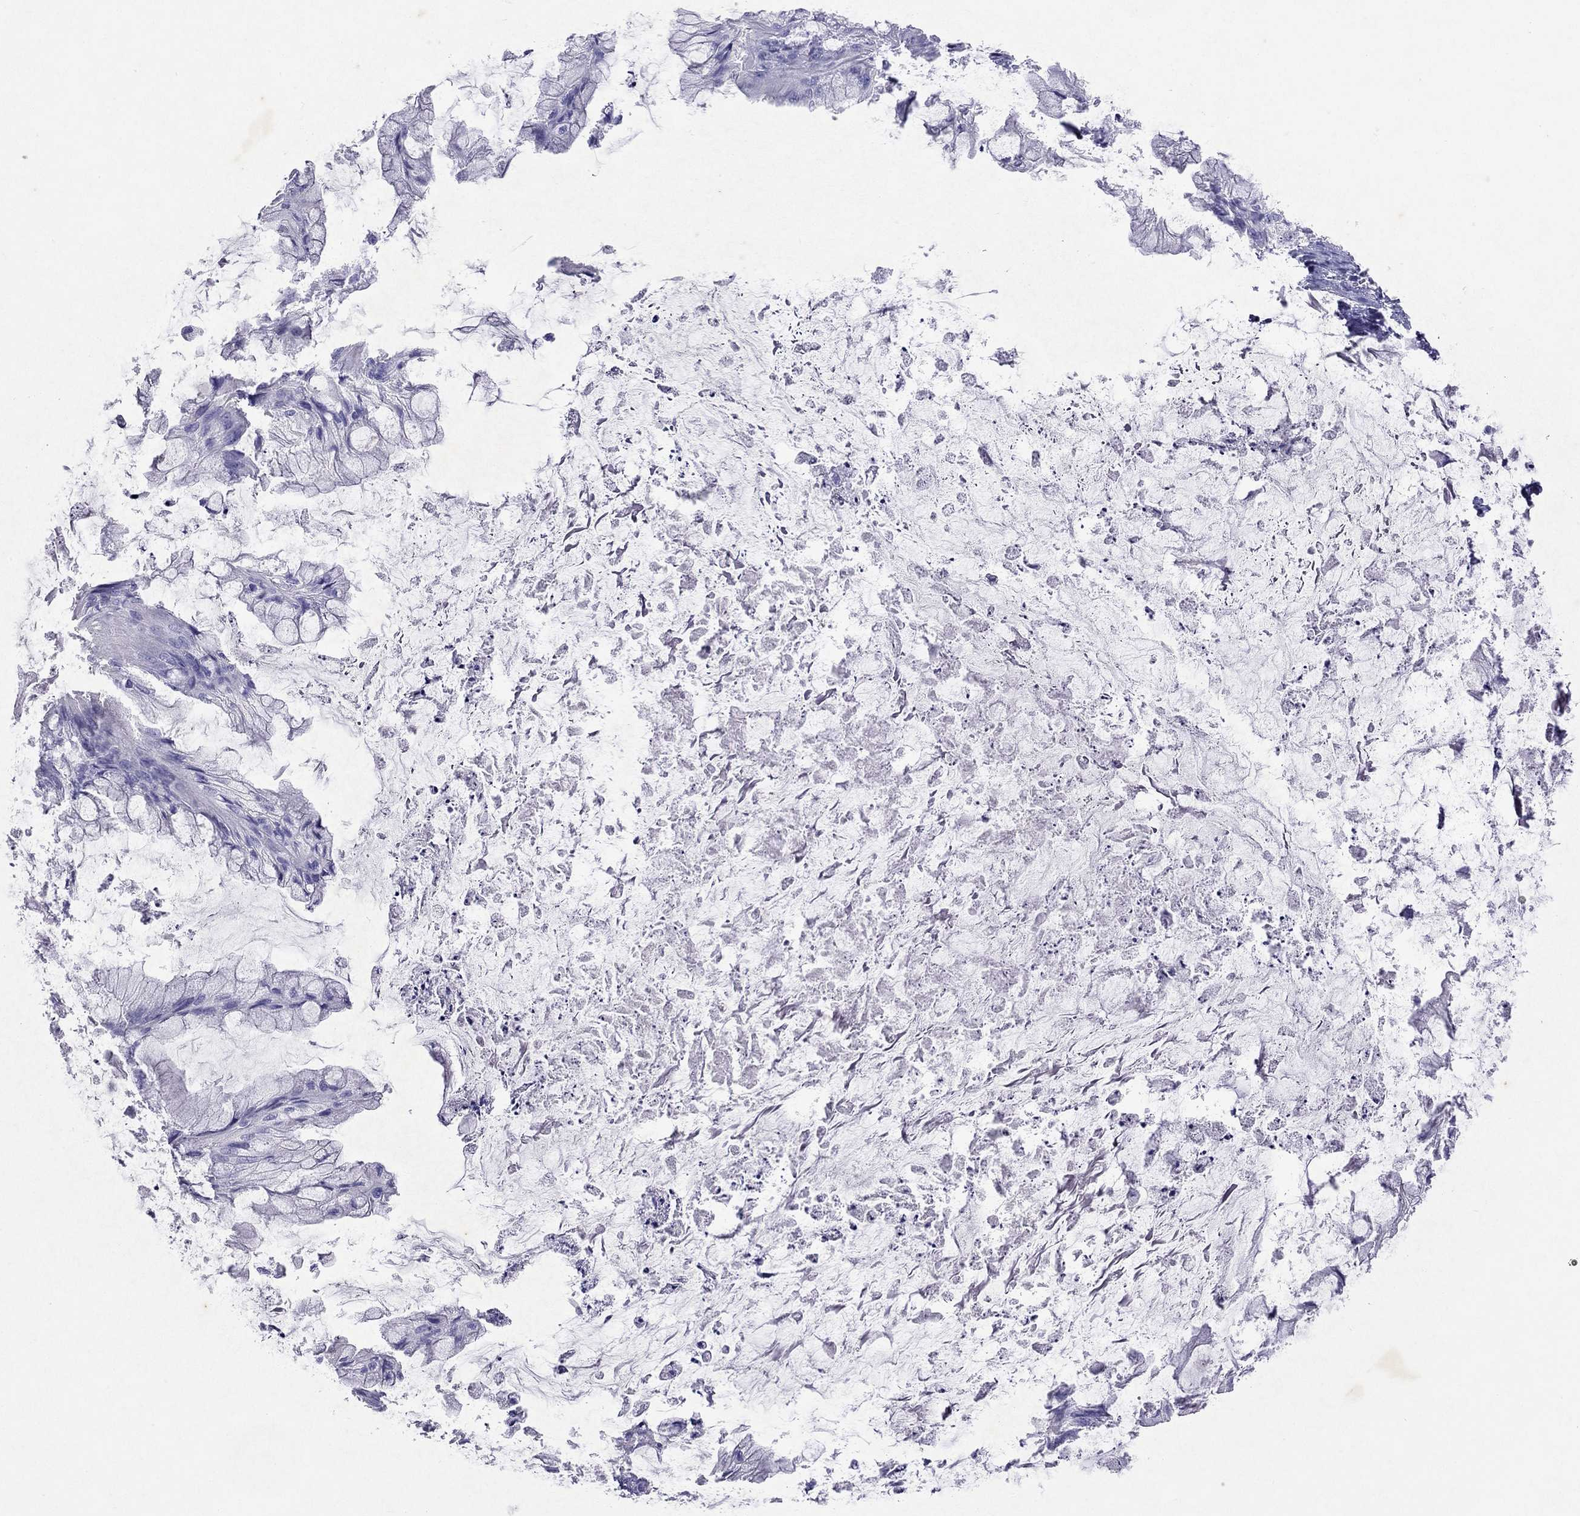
{"staining": {"intensity": "negative", "quantity": "none", "location": "none"}, "tissue": "ovarian cancer", "cell_type": "Tumor cells", "image_type": "cancer", "snomed": [{"axis": "morphology", "description": "Cystadenocarcinoma, mucinous, NOS"}, {"axis": "topography", "description": "Ovary"}], "caption": "Tumor cells show no significant expression in mucinous cystadenocarcinoma (ovarian). (Immunohistochemistry, brightfield microscopy, high magnification).", "gene": "ARMC12", "patient": {"sex": "female", "age": 57}}